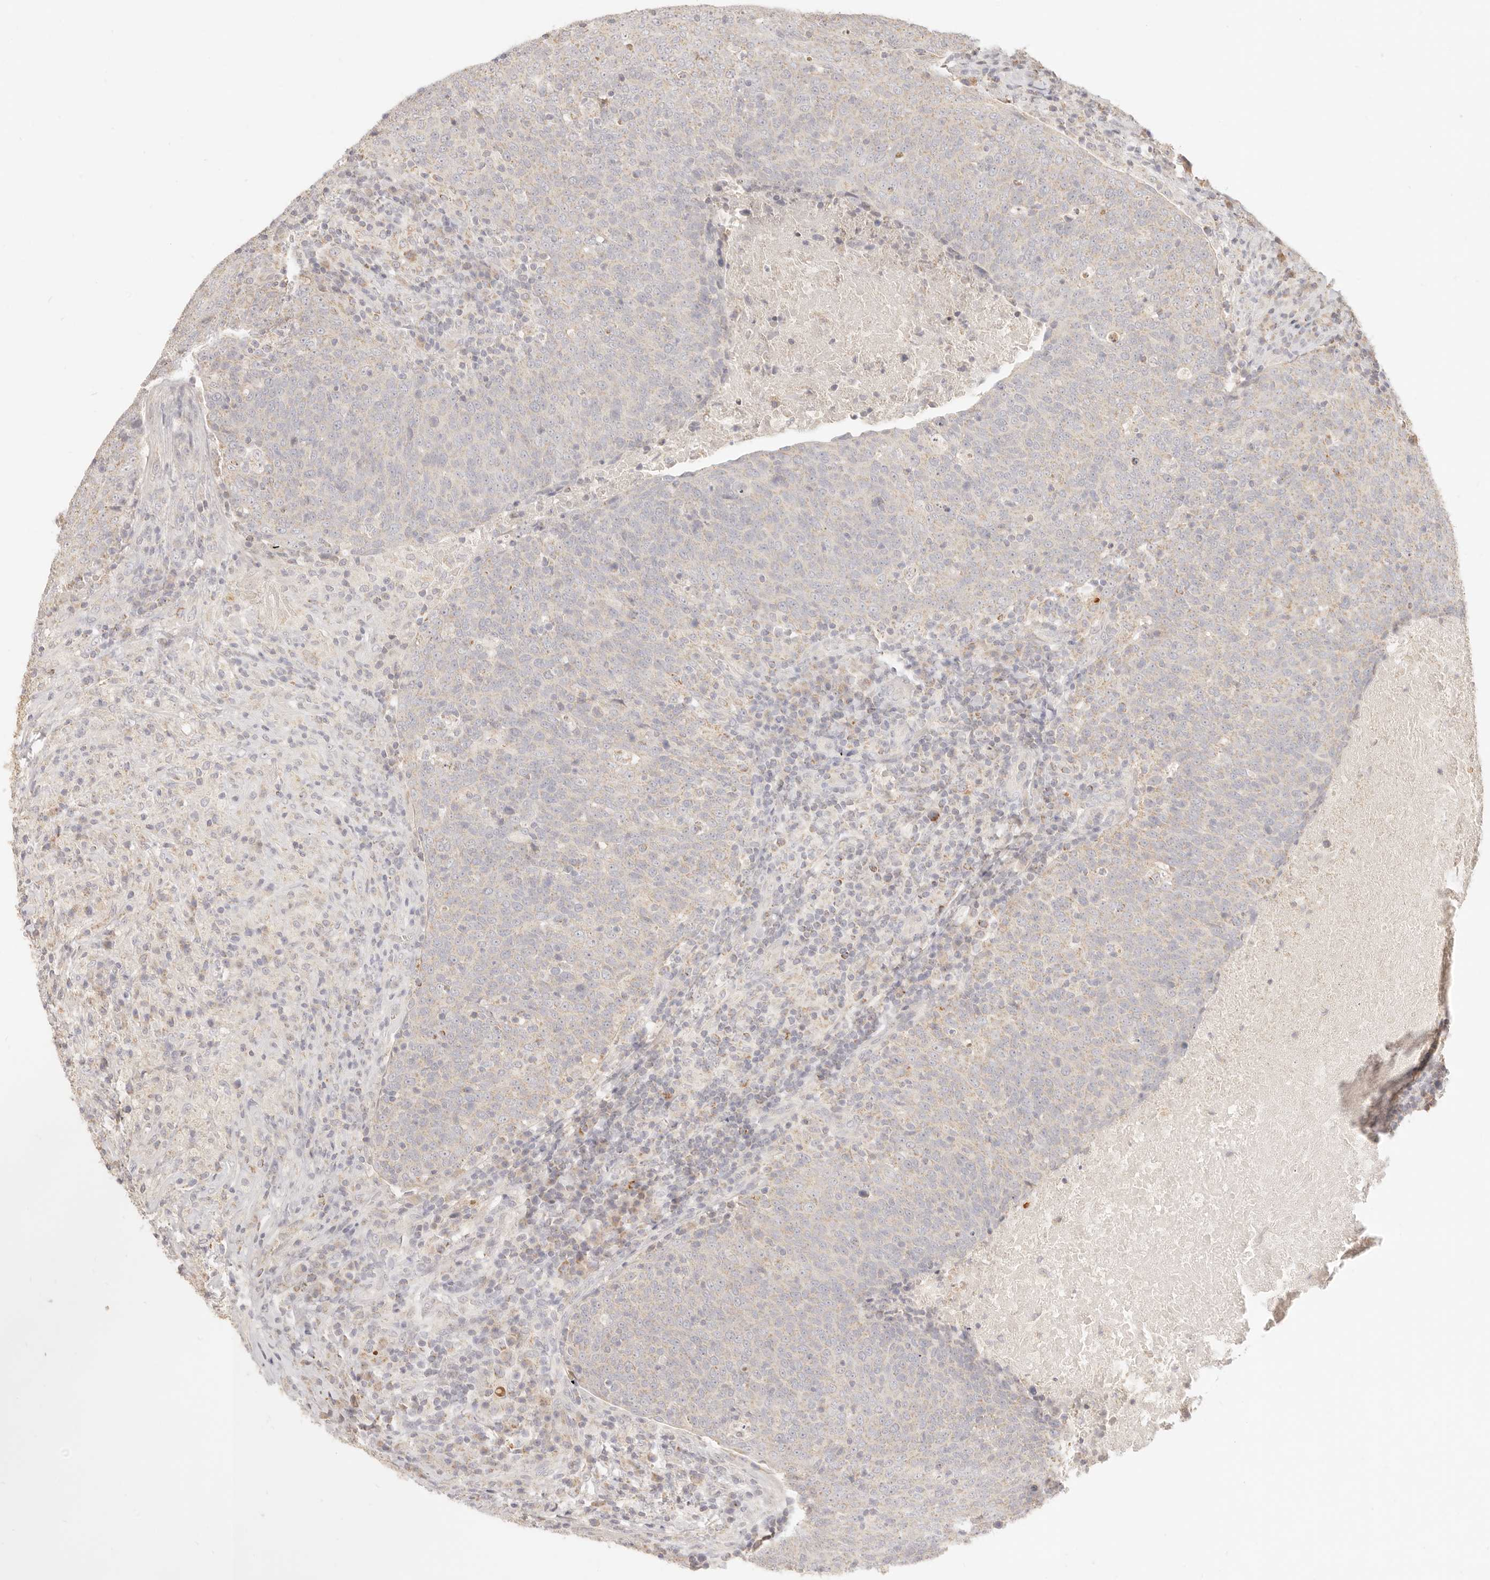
{"staining": {"intensity": "negative", "quantity": "none", "location": "none"}, "tissue": "head and neck cancer", "cell_type": "Tumor cells", "image_type": "cancer", "snomed": [{"axis": "morphology", "description": "Squamous cell carcinoma, NOS"}, {"axis": "morphology", "description": "Squamous cell carcinoma, metastatic, NOS"}, {"axis": "topography", "description": "Lymph node"}, {"axis": "topography", "description": "Head-Neck"}], "caption": "An immunohistochemistry (IHC) photomicrograph of head and neck metastatic squamous cell carcinoma is shown. There is no staining in tumor cells of head and neck metastatic squamous cell carcinoma.", "gene": "CPLANE2", "patient": {"sex": "male", "age": 62}}